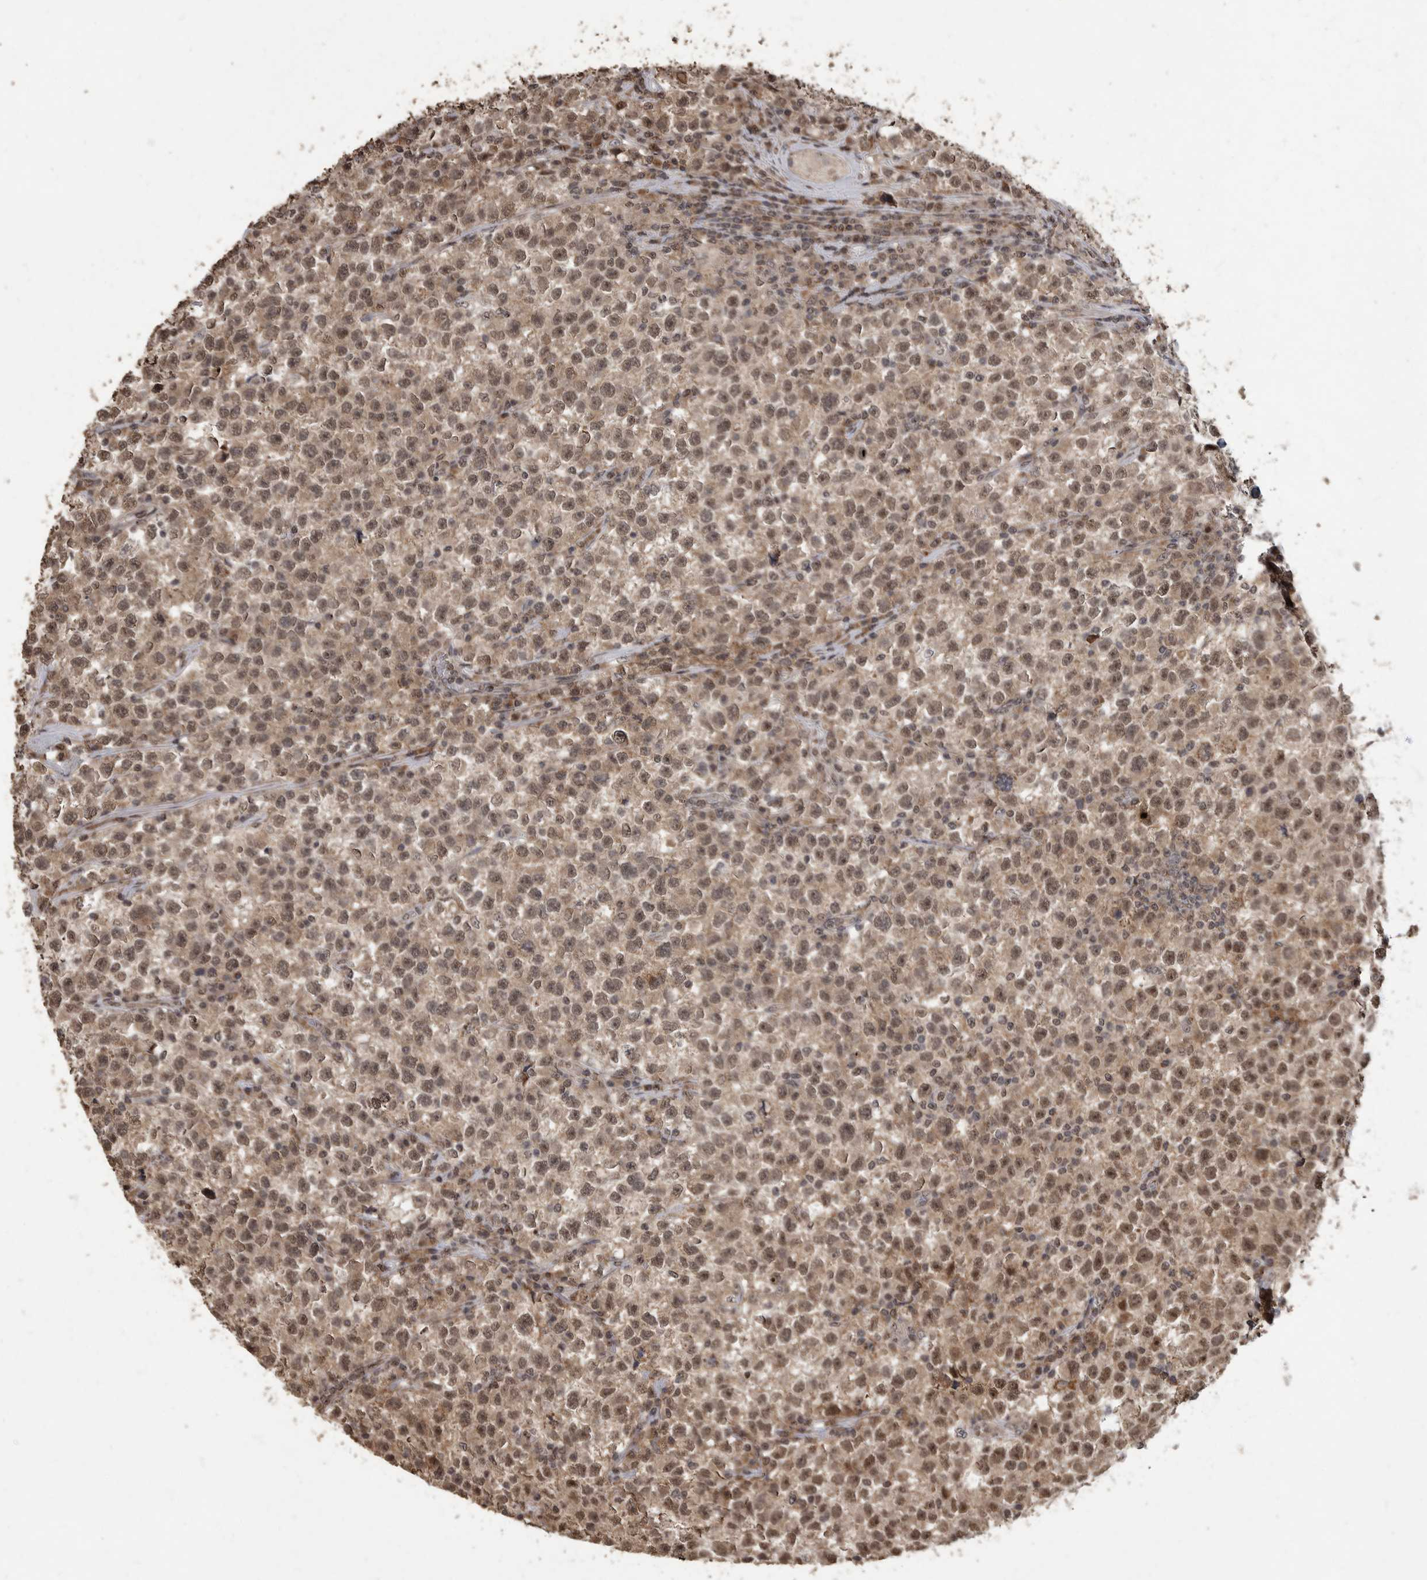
{"staining": {"intensity": "moderate", "quantity": ">75%", "location": "cytoplasmic/membranous,nuclear"}, "tissue": "testis cancer", "cell_type": "Tumor cells", "image_type": "cancer", "snomed": [{"axis": "morphology", "description": "Seminoma, NOS"}, {"axis": "topography", "description": "Testis"}], "caption": "A histopathology image of seminoma (testis) stained for a protein displays moderate cytoplasmic/membranous and nuclear brown staining in tumor cells.", "gene": "MAFG", "patient": {"sex": "male", "age": 22}}